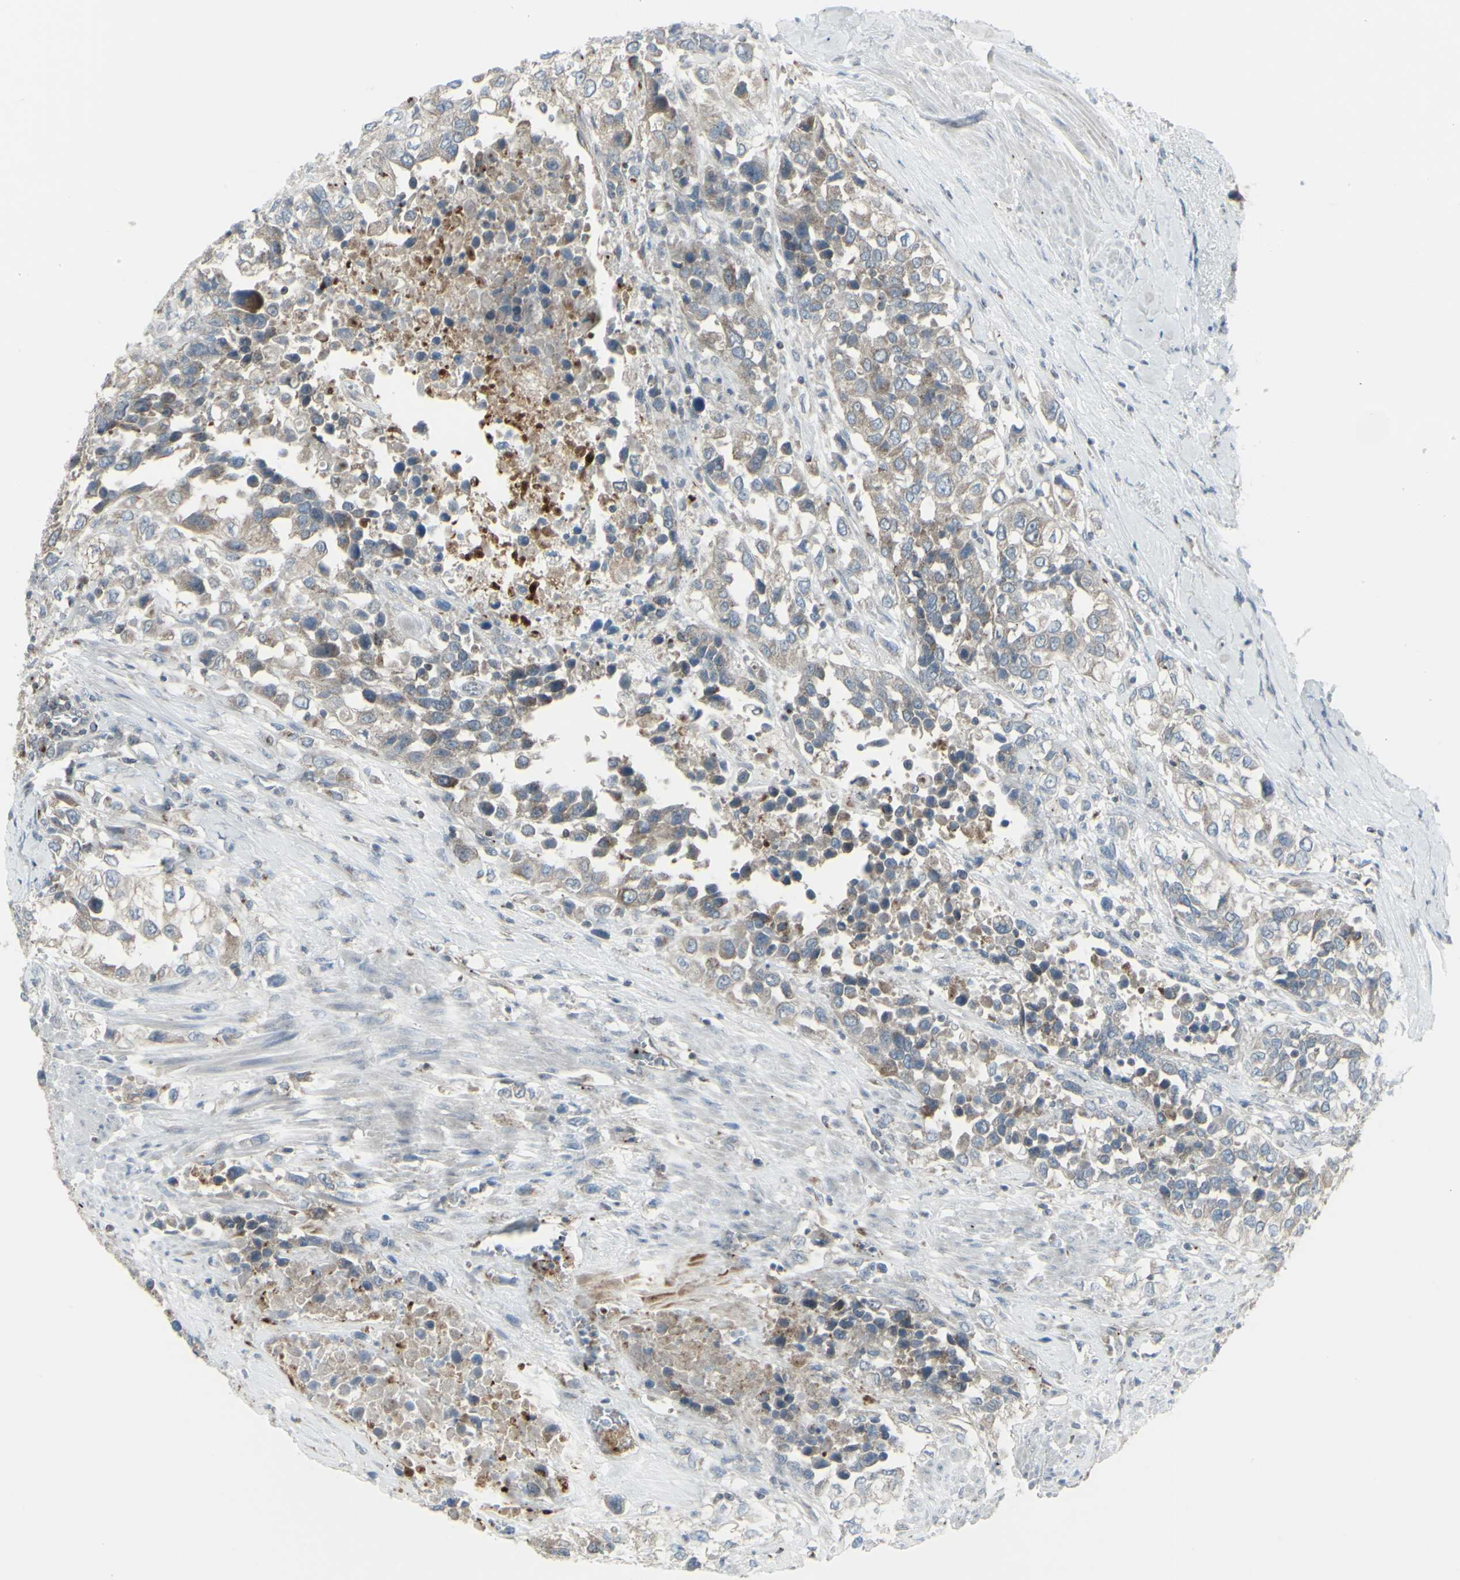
{"staining": {"intensity": "negative", "quantity": "none", "location": "none"}, "tissue": "urothelial cancer", "cell_type": "Tumor cells", "image_type": "cancer", "snomed": [{"axis": "morphology", "description": "Urothelial carcinoma, High grade"}, {"axis": "topography", "description": "Urinary bladder"}], "caption": "The micrograph displays no staining of tumor cells in urothelial carcinoma (high-grade).", "gene": "GALNT6", "patient": {"sex": "female", "age": 80}}